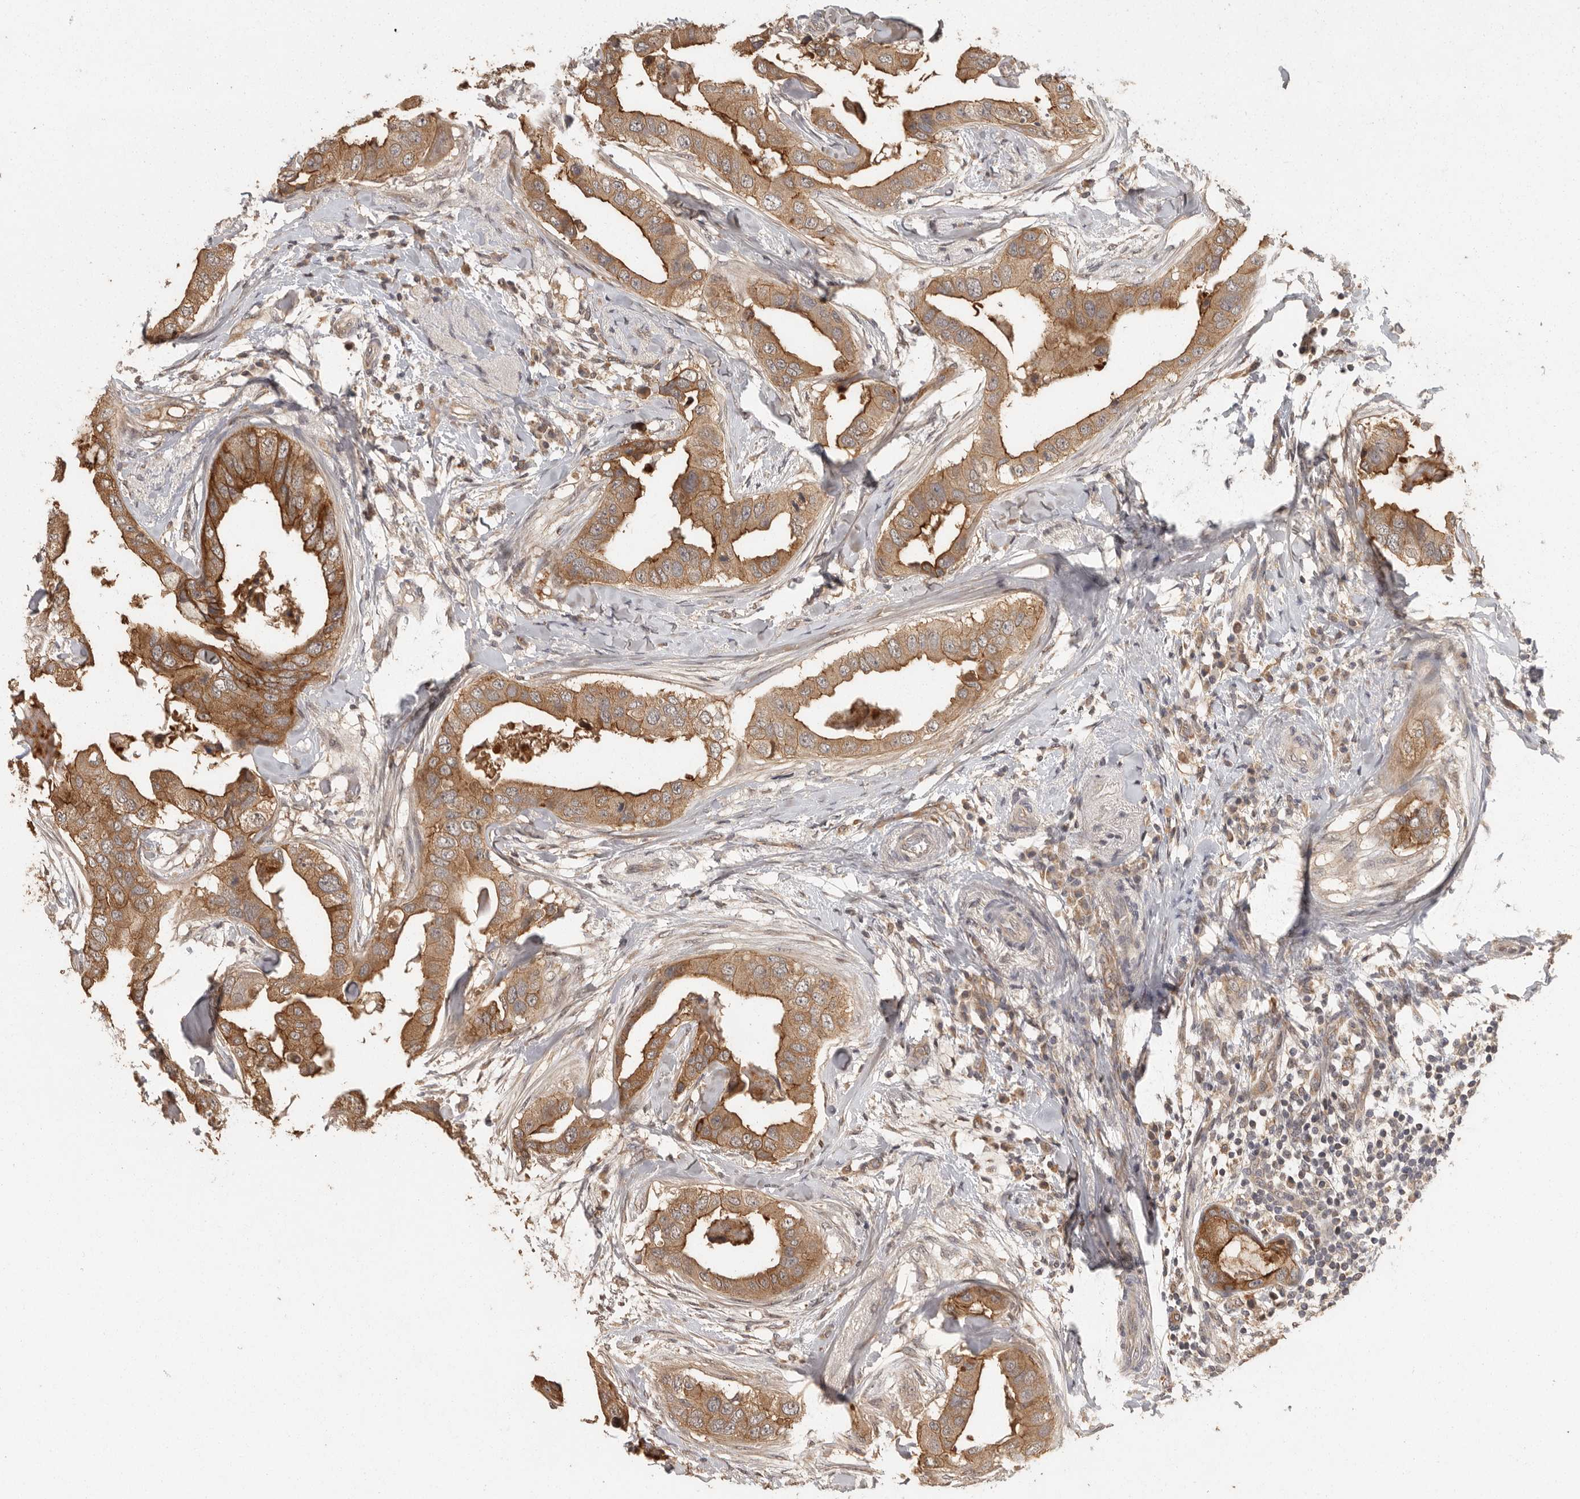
{"staining": {"intensity": "moderate", "quantity": ">75%", "location": "cytoplasmic/membranous"}, "tissue": "breast cancer", "cell_type": "Tumor cells", "image_type": "cancer", "snomed": [{"axis": "morphology", "description": "Duct carcinoma"}, {"axis": "topography", "description": "Breast"}], "caption": "IHC staining of invasive ductal carcinoma (breast), which displays medium levels of moderate cytoplasmic/membranous positivity in approximately >75% of tumor cells indicating moderate cytoplasmic/membranous protein positivity. The staining was performed using DAB (3,3'-diaminobenzidine) (brown) for protein detection and nuclei were counterstained in hematoxylin (blue).", "gene": "BAIAP2", "patient": {"sex": "female", "age": 40}}